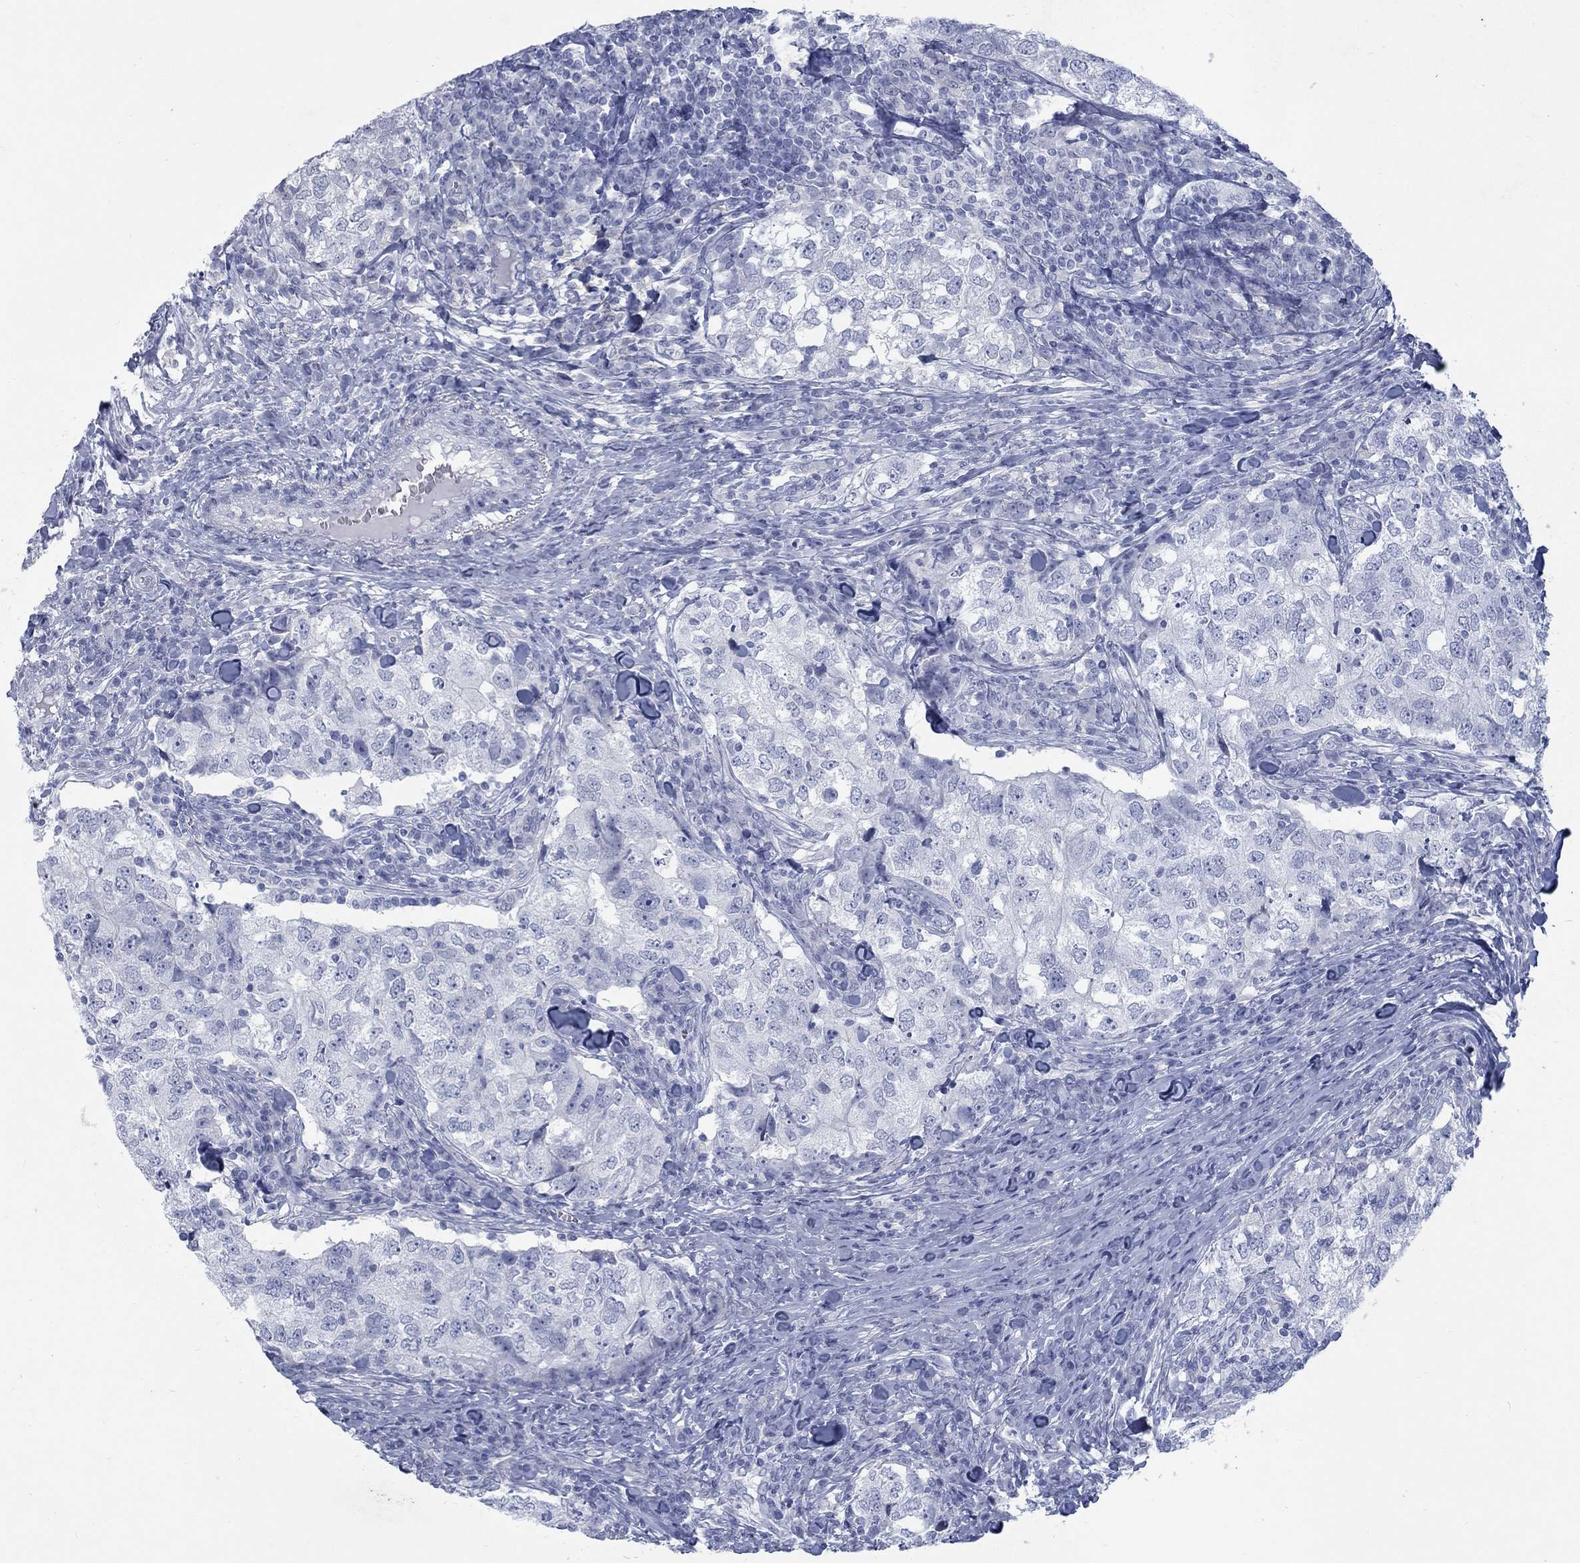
{"staining": {"intensity": "negative", "quantity": "none", "location": "none"}, "tissue": "breast cancer", "cell_type": "Tumor cells", "image_type": "cancer", "snomed": [{"axis": "morphology", "description": "Duct carcinoma"}, {"axis": "topography", "description": "Breast"}], "caption": "Human breast cancer (infiltrating ductal carcinoma) stained for a protein using IHC reveals no positivity in tumor cells.", "gene": "RFTN2", "patient": {"sex": "female", "age": 30}}